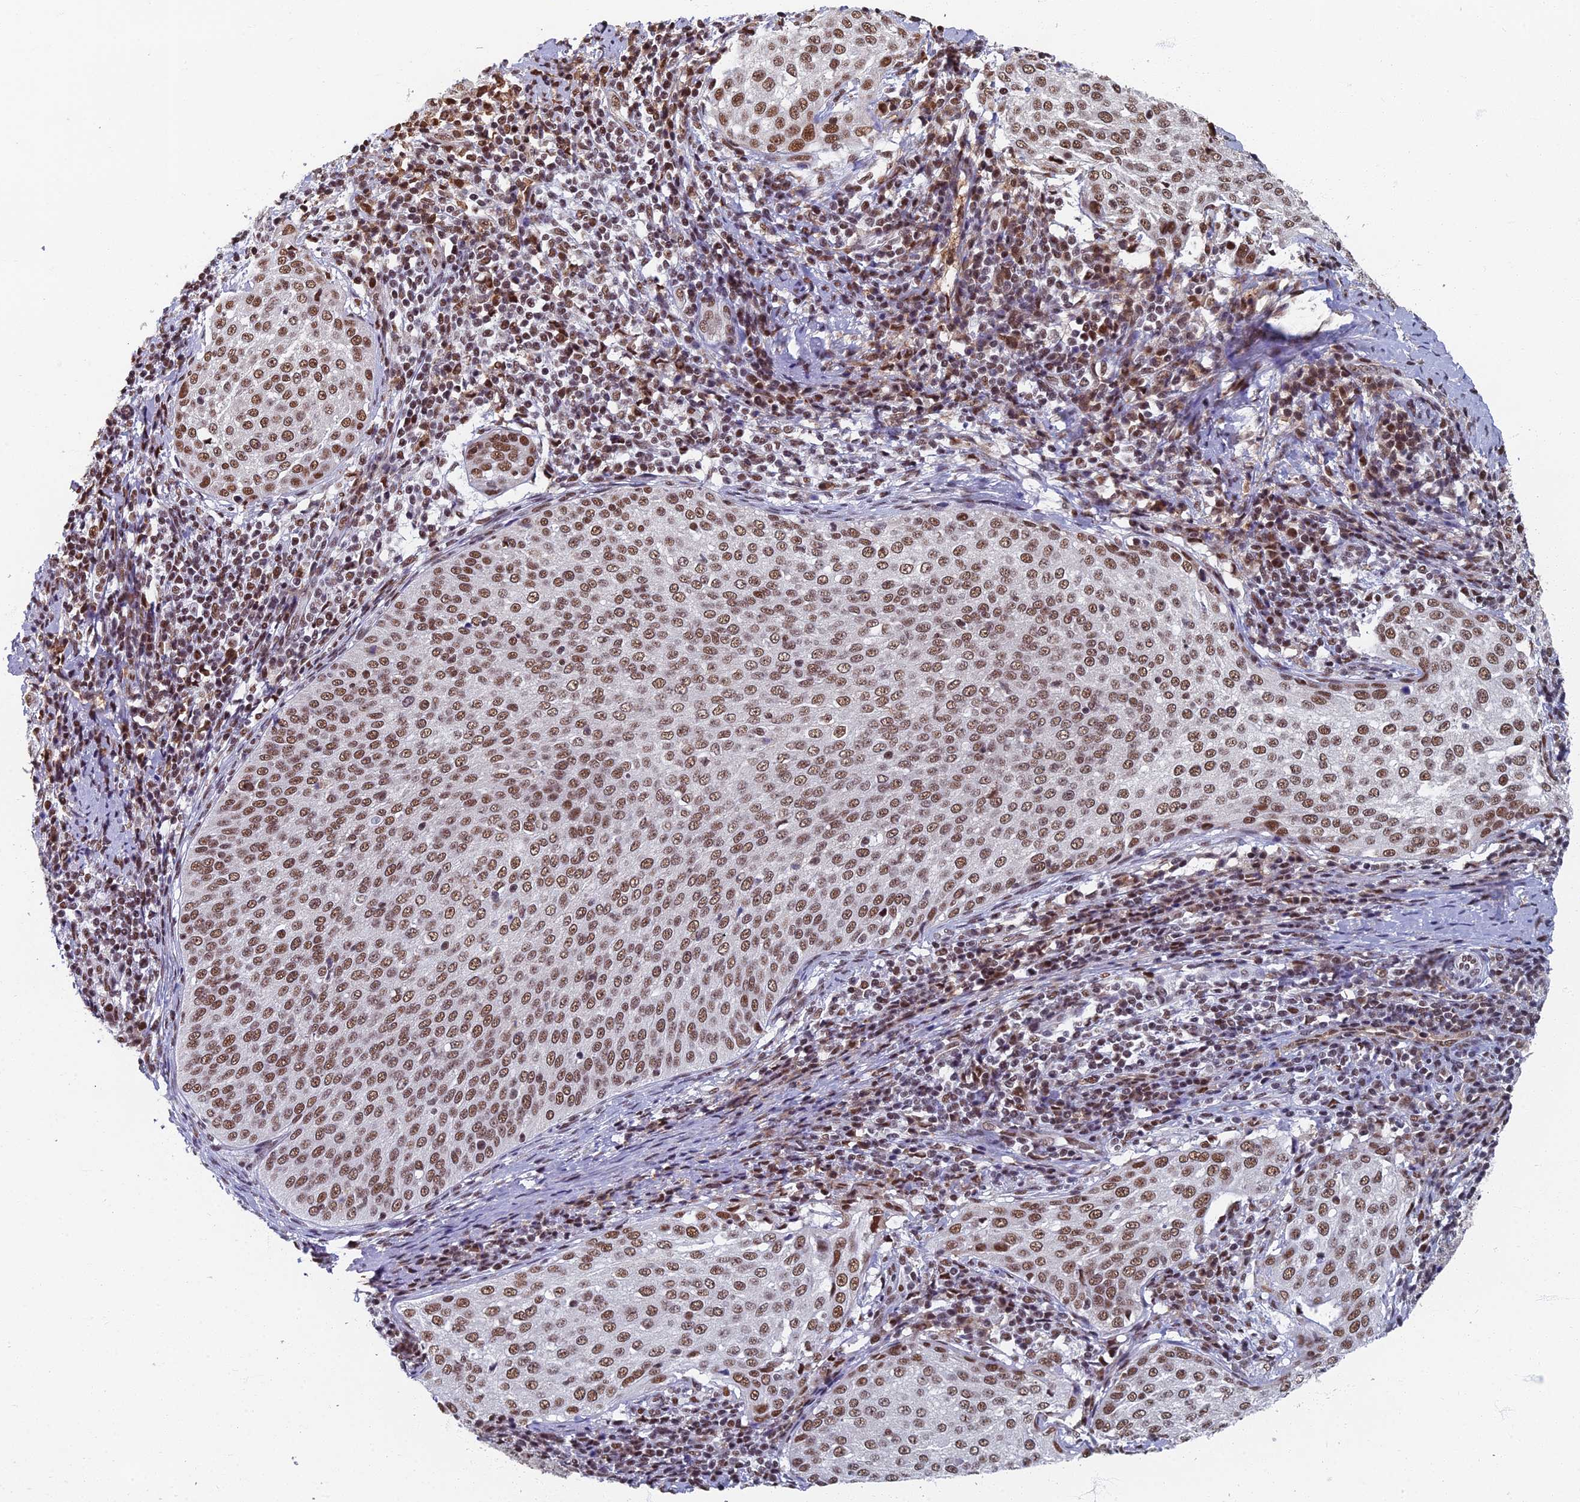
{"staining": {"intensity": "moderate", "quantity": ">75%", "location": "nuclear"}, "tissue": "cervical cancer", "cell_type": "Tumor cells", "image_type": "cancer", "snomed": [{"axis": "morphology", "description": "Squamous cell carcinoma, NOS"}, {"axis": "topography", "description": "Cervix"}], "caption": "Cervical squamous cell carcinoma was stained to show a protein in brown. There is medium levels of moderate nuclear positivity in about >75% of tumor cells.", "gene": "TAF13", "patient": {"sex": "female", "age": 57}}